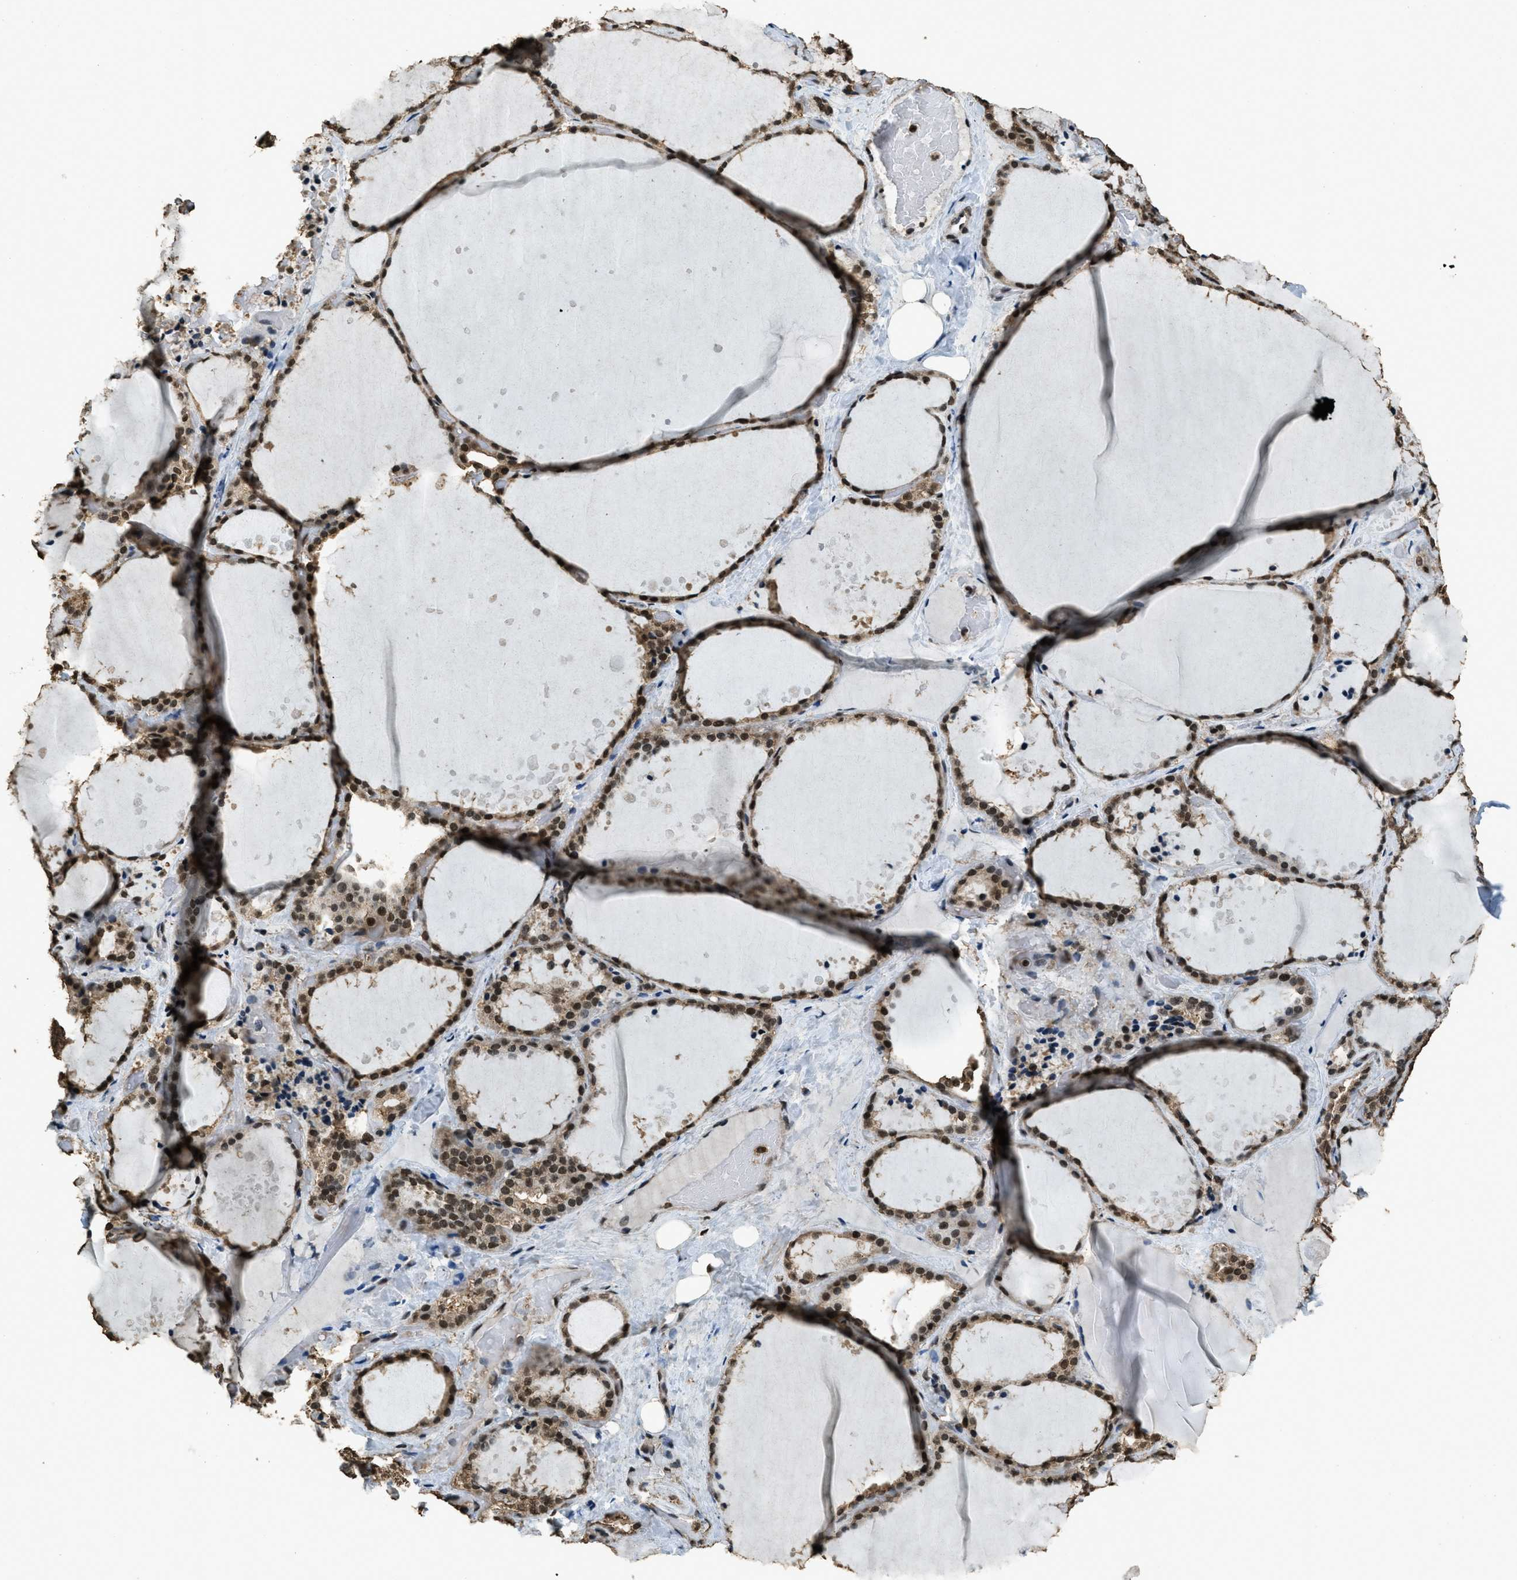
{"staining": {"intensity": "strong", "quantity": ">75%", "location": "nuclear"}, "tissue": "thyroid gland", "cell_type": "Glandular cells", "image_type": "normal", "snomed": [{"axis": "morphology", "description": "Normal tissue, NOS"}, {"axis": "topography", "description": "Thyroid gland"}], "caption": "Protein staining of unremarkable thyroid gland demonstrates strong nuclear staining in about >75% of glandular cells. Immunohistochemistry stains the protein of interest in brown and the nuclei are stained blue.", "gene": "MYB", "patient": {"sex": "female", "age": 44}}